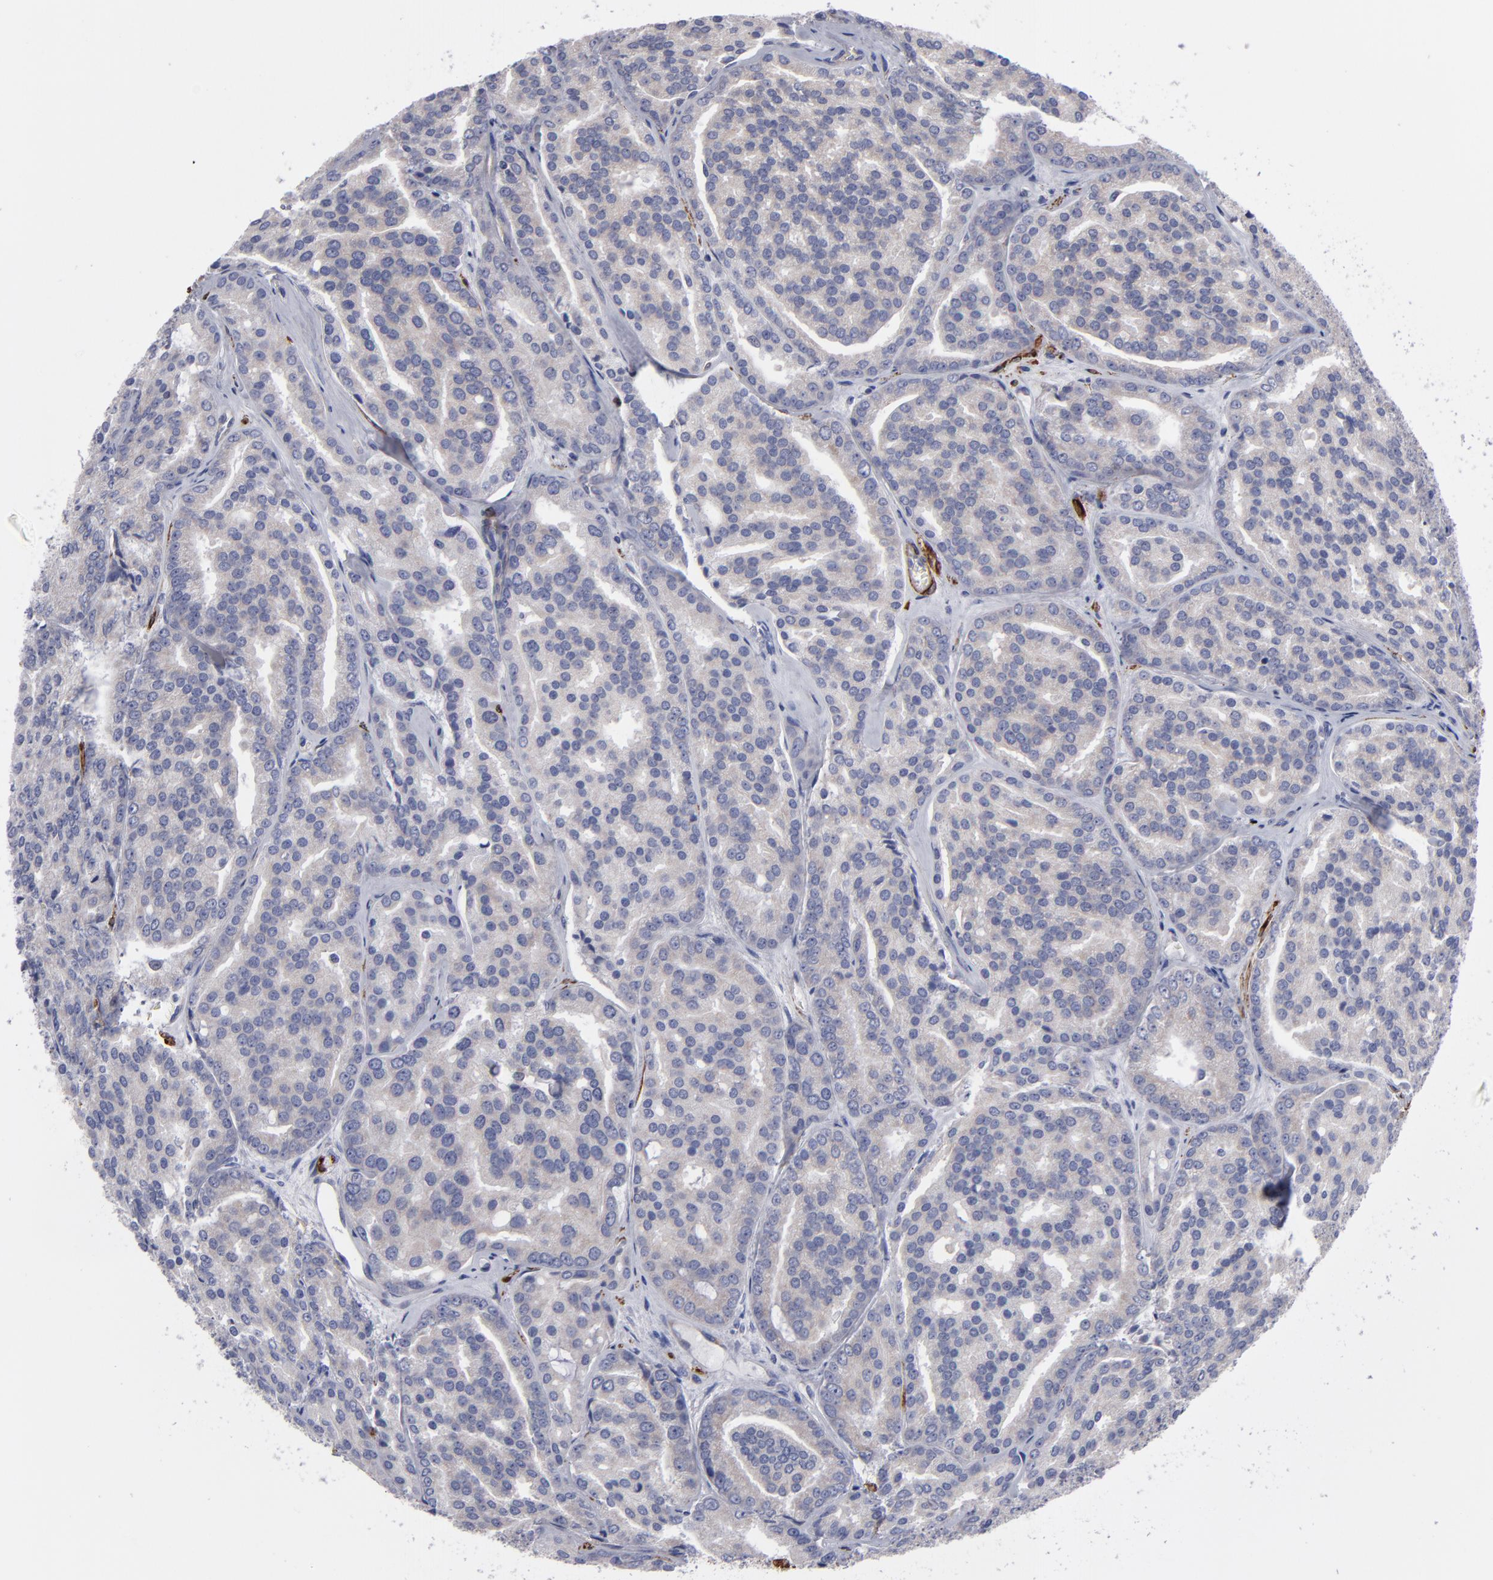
{"staining": {"intensity": "weak", "quantity": ">75%", "location": "cytoplasmic/membranous"}, "tissue": "prostate cancer", "cell_type": "Tumor cells", "image_type": "cancer", "snomed": [{"axis": "morphology", "description": "Adenocarcinoma, High grade"}, {"axis": "topography", "description": "Prostate"}], "caption": "Adenocarcinoma (high-grade) (prostate) tissue displays weak cytoplasmic/membranous staining in about >75% of tumor cells, visualized by immunohistochemistry. Using DAB (3,3'-diaminobenzidine) (brown) and hematoxylin (blue) stains, captured at high magnification using brightfield microscopy.", "gene": "SLMAP", "patient": {"sex": "male", "age": 64}}